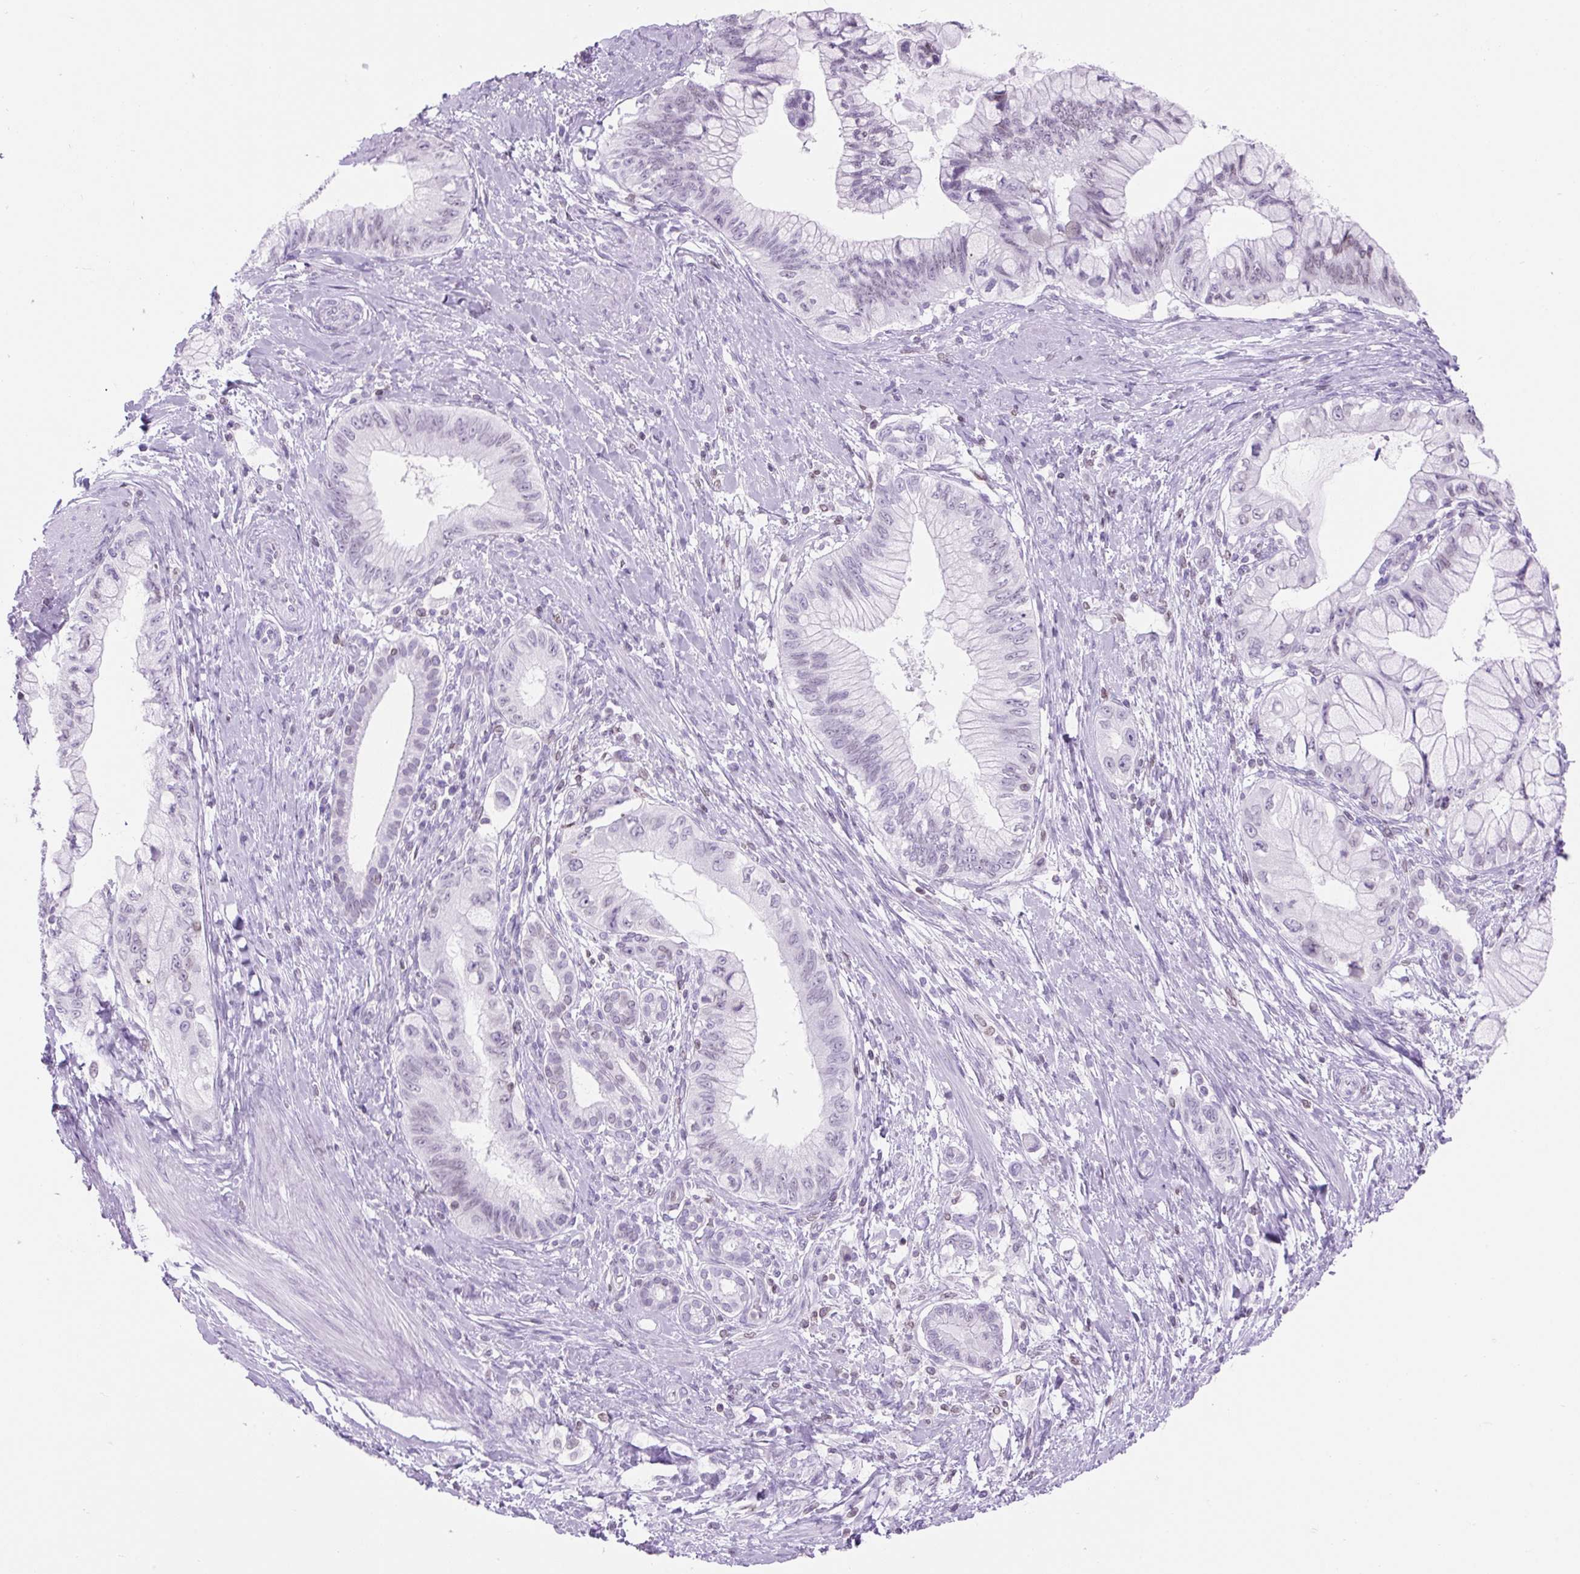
{"staining": {"intensity": "negative", "quantity": "none", "location": "none"}, "tissue": "pancreatic cancer", "cell_type": "Tumor cells", "image_type": "cancer", "snomed": [{"axis": "morphology", "description": "Adenocarcinoma, NOS"}, {"axis": "topography", "description": "Pancreas"}], "caption": "Tumor cells show no significant protein positivity in pancreatic cancer. (Stains: DAB (3,3'-diaminobenzidine) immunohistochemistry (IHC) with hematoxylin counter stain, Microscopy: brightfield microscopy at high magnification).", "gene": "VPREB1", "patient": {"sex": "male", "age": 48}}